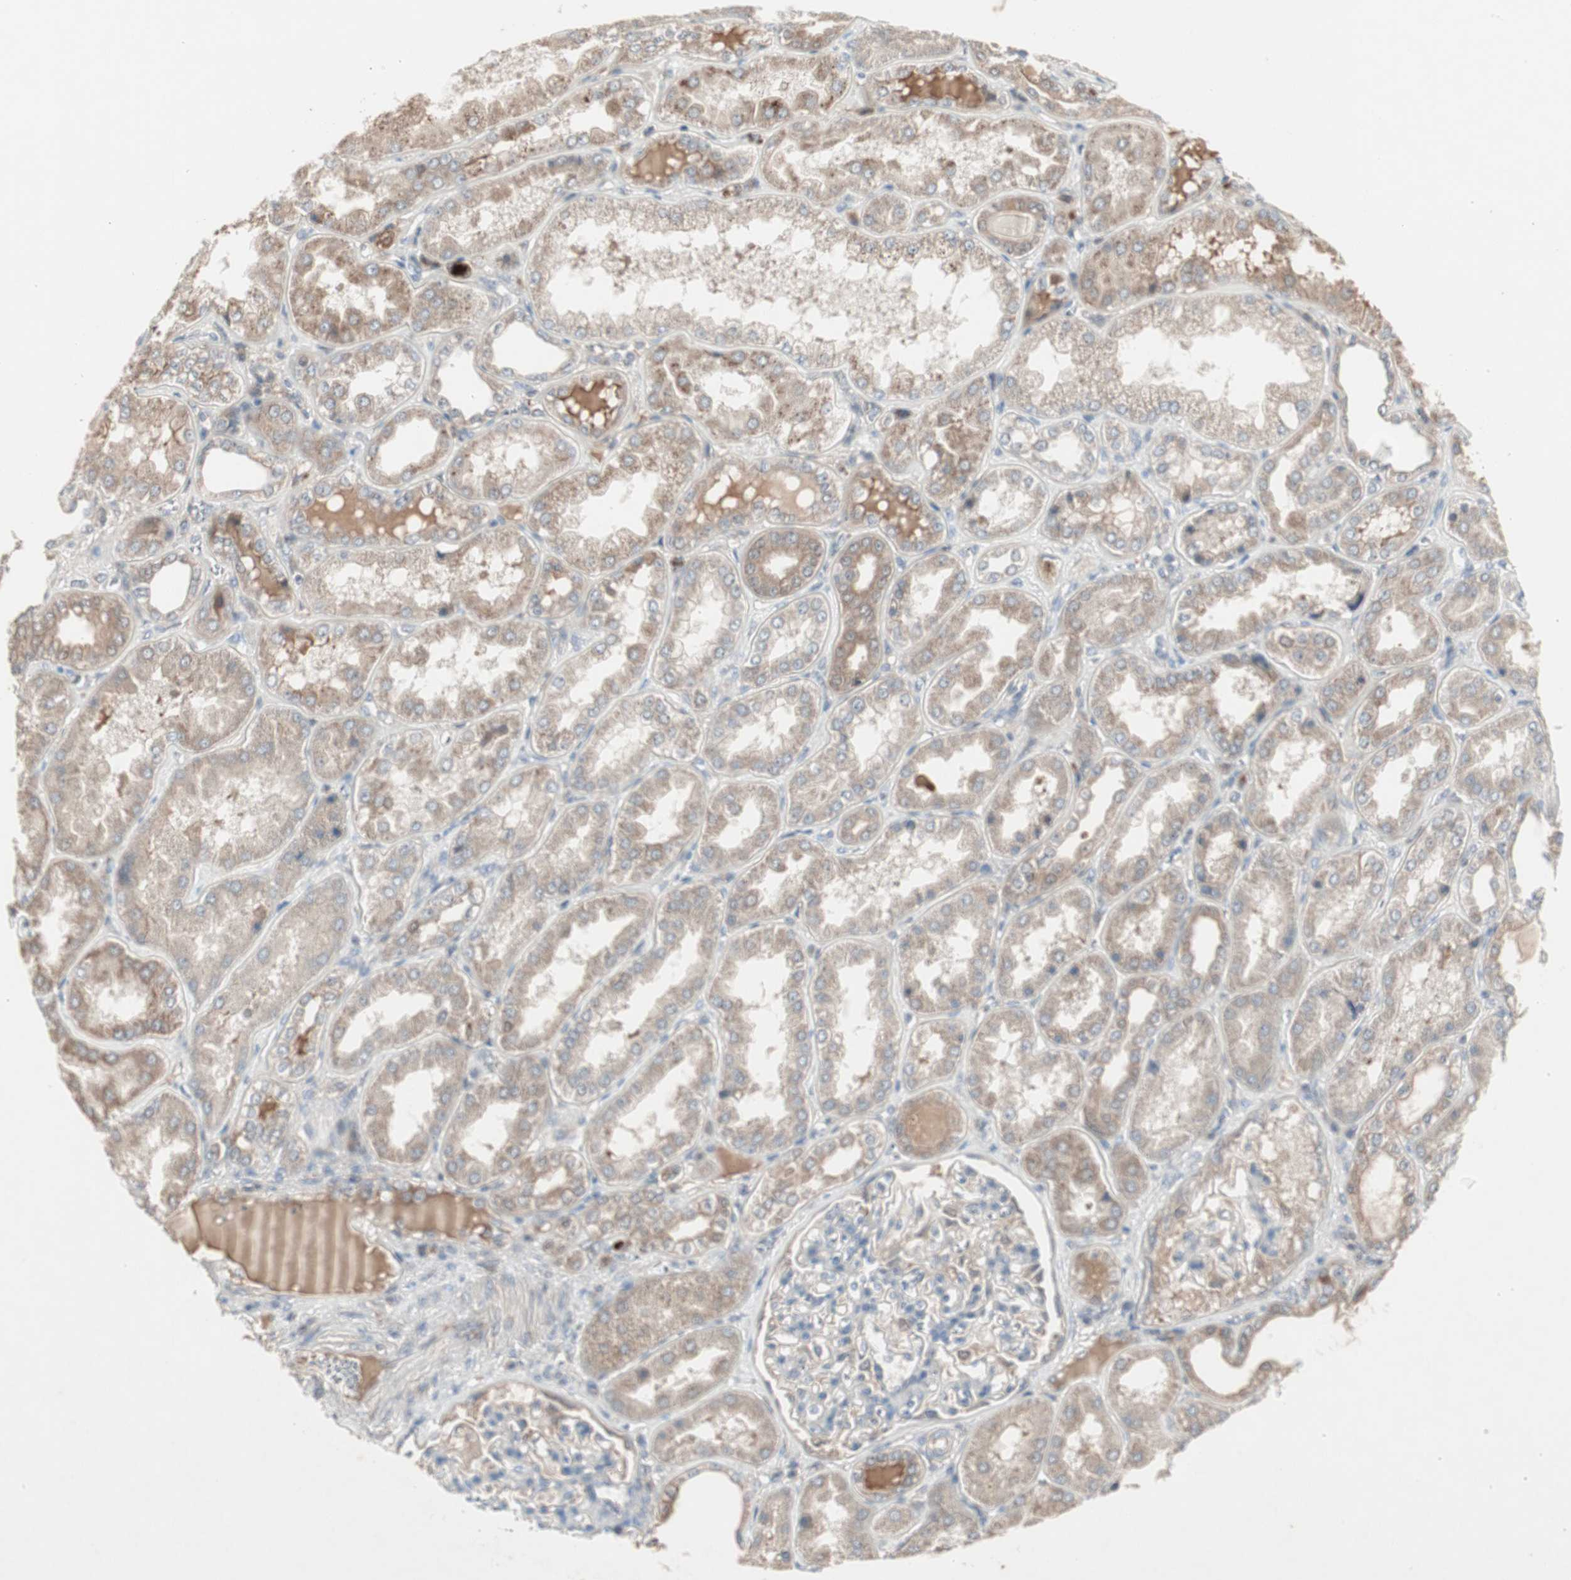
{"staining": {"intensity": "moderate", "quantity": "<25%", "location": "cytoplasmic/membranous"}, "tissue": "kidney", "cell_type": "Cells in glomeruli", "image_type": "normal", "snomed": [{"axis": "morphology", "description": "Normal tissue, NOS"}, {"axis": "topography", "description": "Kidney"}], "caption": "Protein expression analysis of benign human kidney reveals moderate cytoplasmic/membranous staining in approximately <25% of cells in glomeruli. (brown staining indicates protein expression, while blue staining denotes nuclei).", "gene": "JMJD7", "patient": {"sex": "female", "age": 56}}